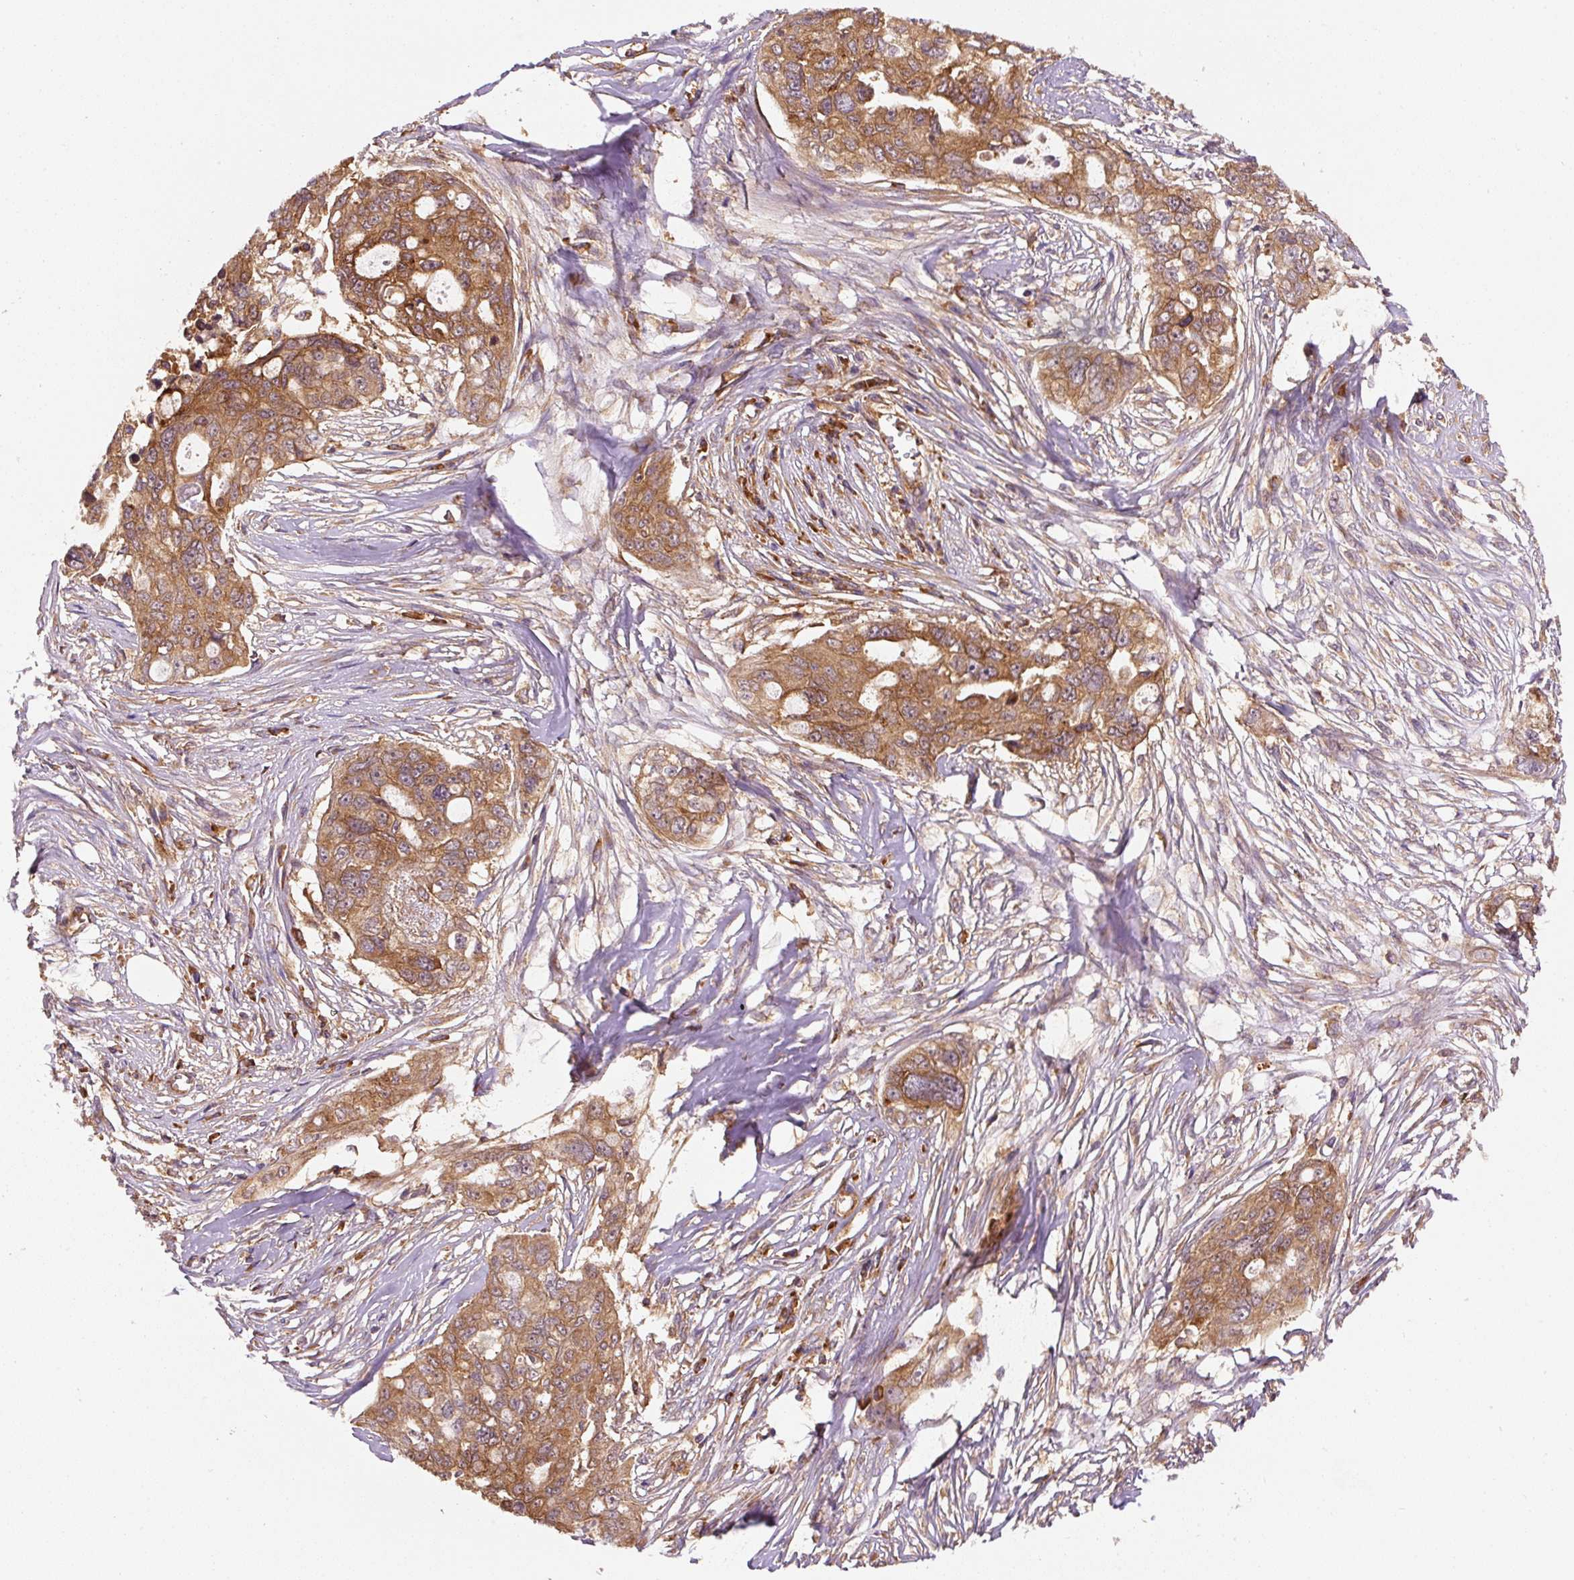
{"staining": {"intensity": "moderate", "quantity": ">75%", "location": "cytoplasmic/membranous"}, "tissue": "ovarian cancer", "cell_type": "Tumor cells", "image_type": "cancer", "snomed": [{"axis": "morphology", "description": "Carcinoma, endometroid"}, {"axis": "topography", "description": "Ovary"}], "caption": "This histopathology image displays immunohistochemistry staining of ovarian cancer (endometroid carcinoma), with medium moderate cytoplasmic/membranous staining in about >75% of tumor cells.", "gene": "EIF2S2", "patient": {"sex": "female", "age": 70}}